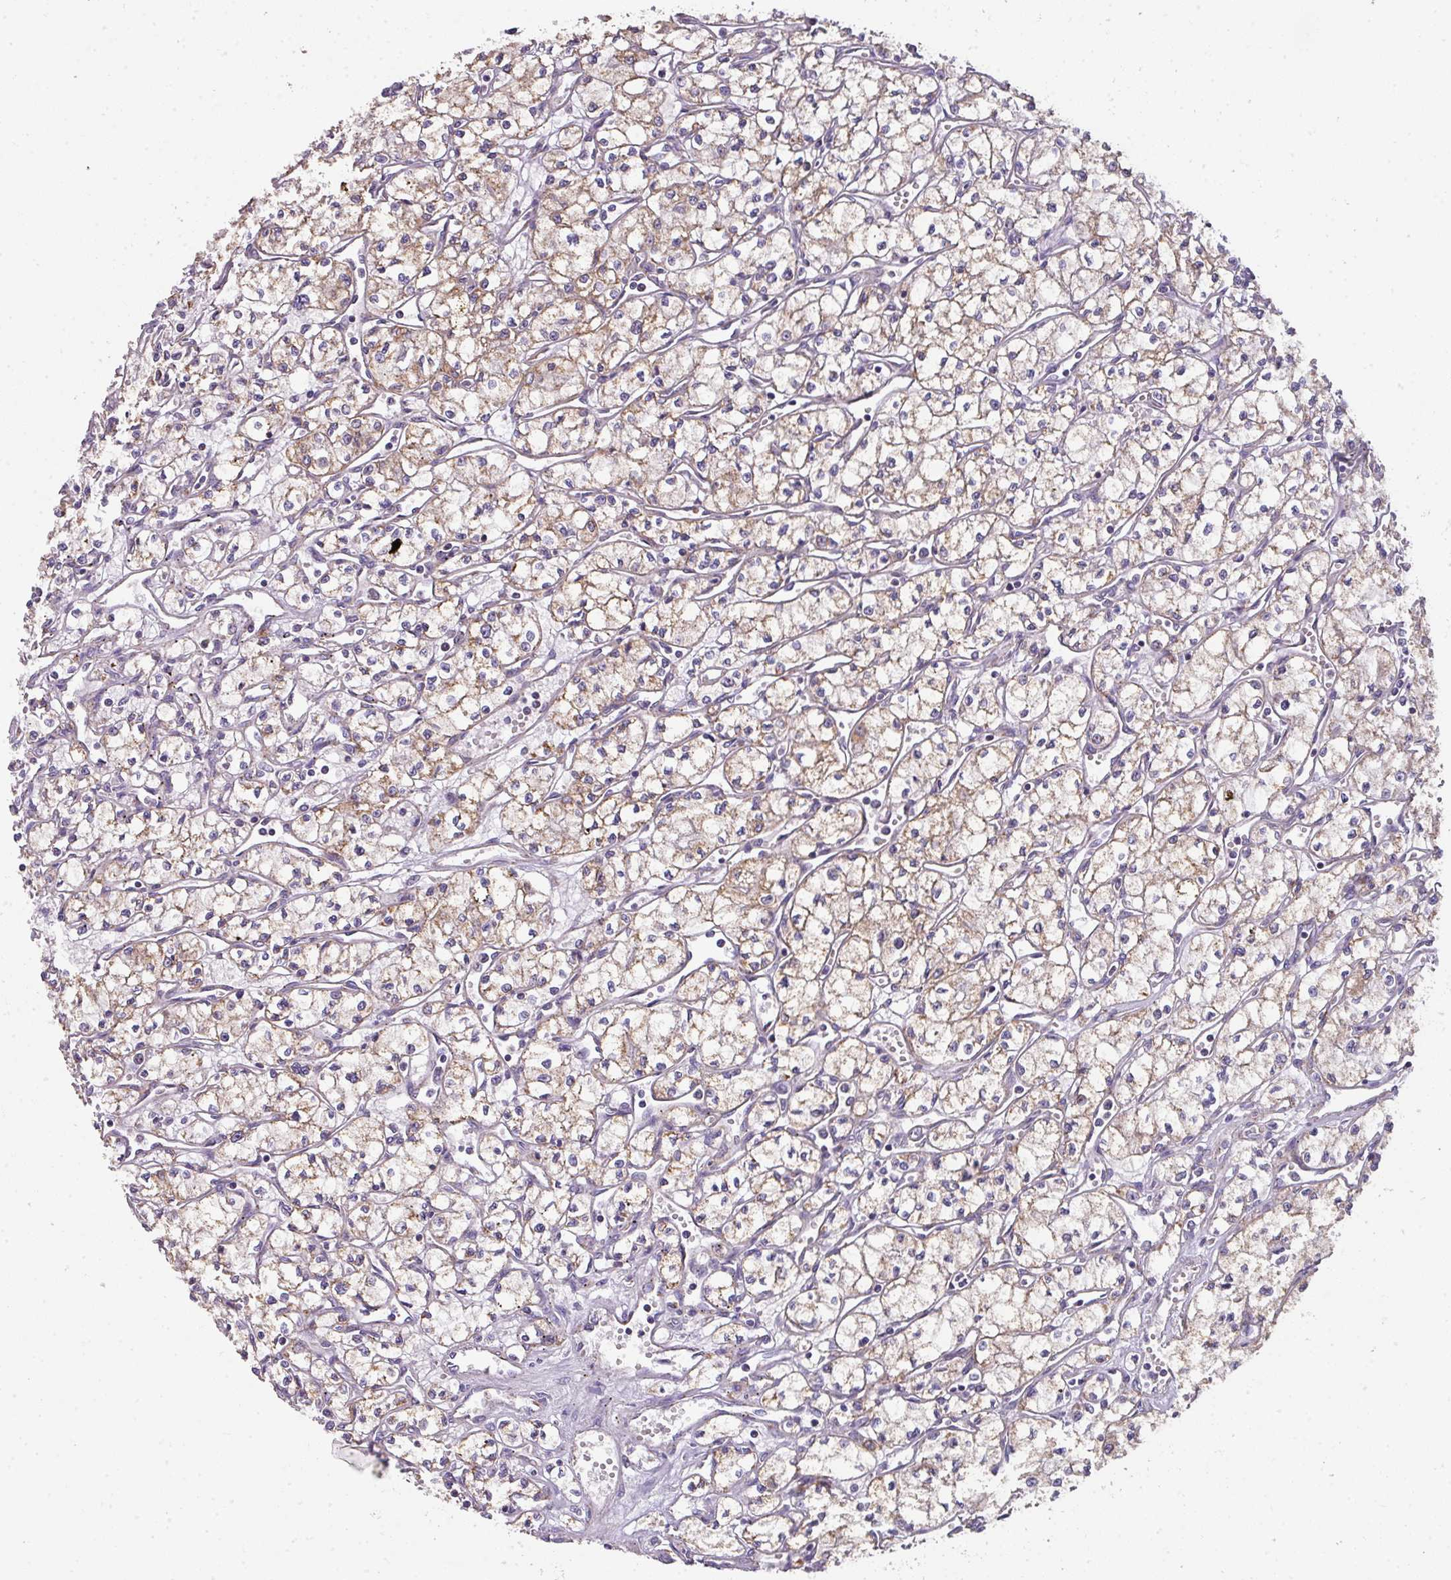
{"staining": {"intensity": "weak", "quantity": "<25%", "location": "cytoplasmic/membranous"}, "tissue": "renal cancer", "cell_type": "Tumor cells", "image_type": "cancer", "snomed": [{"axis": "morphology", "description": "Adenocarcinoma, NOS"}, {"axis": "topography", "description": "Kidney"}], "caption": "IHC image of neoplastic tissue: human renal cancer stained with DAB shows no significant protein positivity in tumor cells.", "gene": "PALS2", "patient": {"sex": "male", "age": 59}}